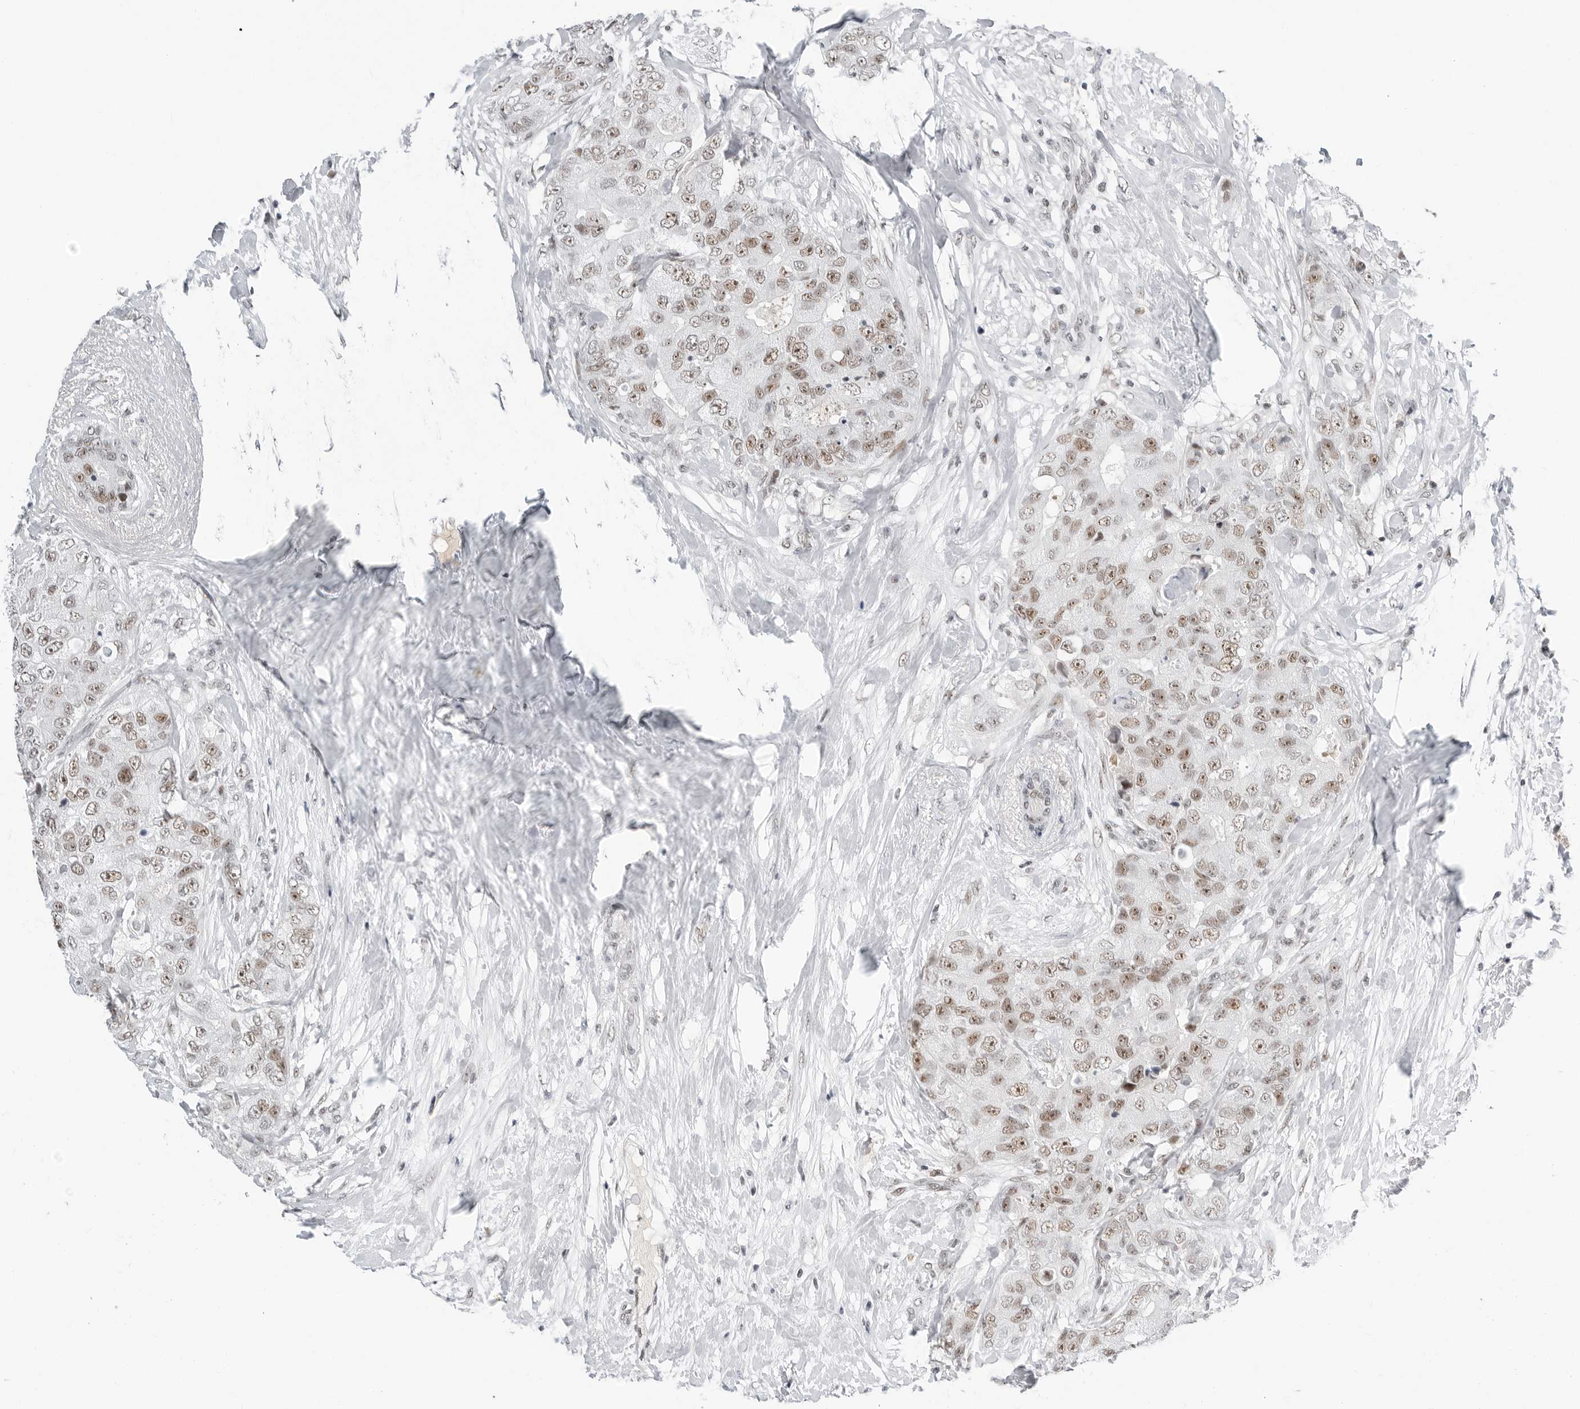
{"staining": {"intensity": "moderate", "quantity": ">75%", "location": "nuclear"}, "tissue": "breast cancer", "cell_type": "Tumor cells", "image_type": "cancer", "snomed": [{"axis": "morphology", "description": "Duct carcinoma"}, {"axis": "topography", "description": "Breast"}], "caption": "Human breast intraductal carcinoma stained for a protein (brown) exhibits moderate nuclear positive positivity in approximately >75% of tumor cells.", "gene": "WRAP53", "patient": {"sex": "female", "age": 62}}